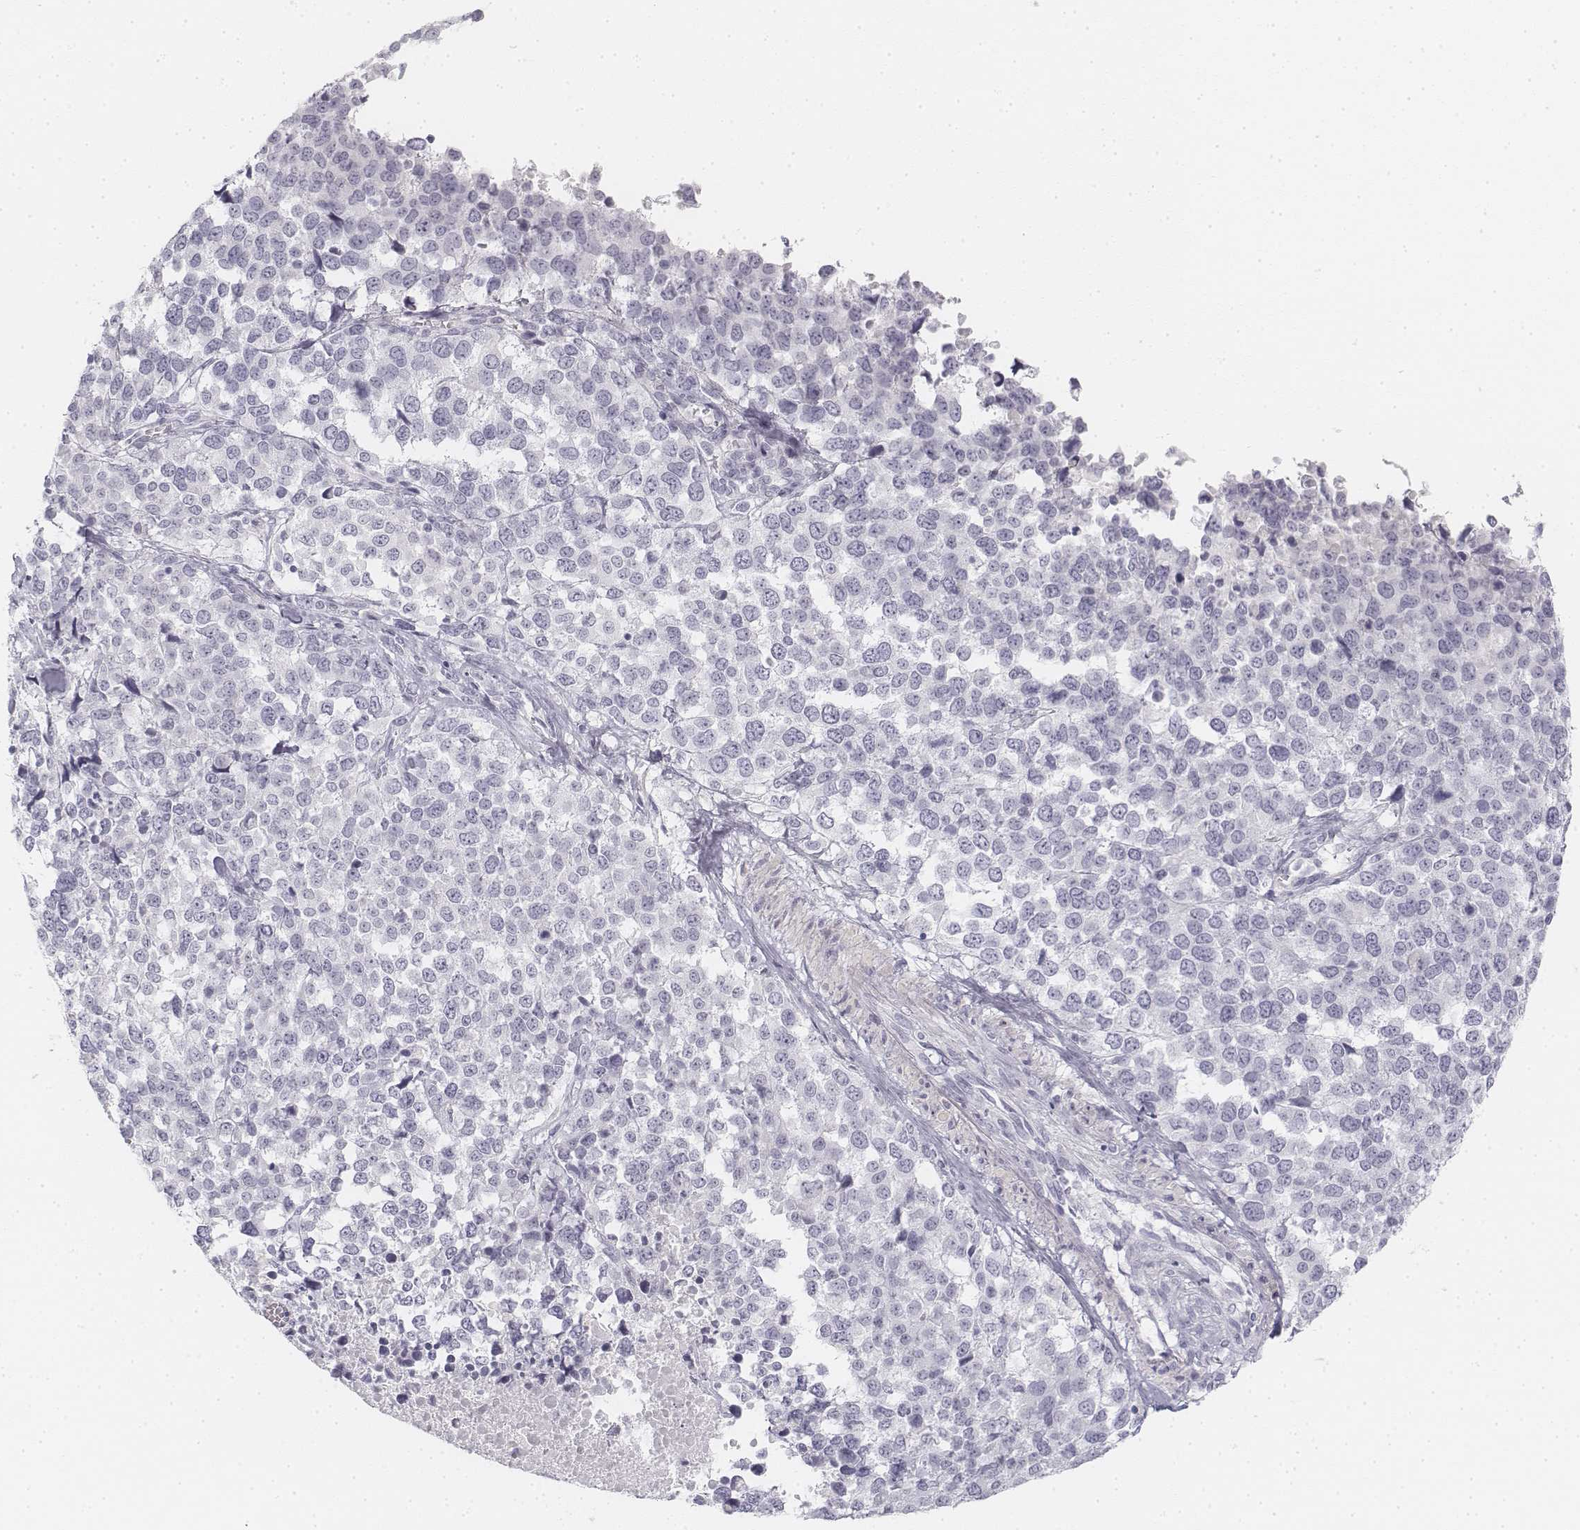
{"staining": {"intensity": "negative", "quantity": "none", "location": "none"}, "tissue": "melanoma", "cell_type": "Tumor cells", "image_type": "cancer", "snomed": [{"axis": "morphology", "description": "Malignant melanoma, Metastatic site"}, {"axis": "topography", "description": "Skin"}], "caption": "The histopathology image exhibits no significant positivity in tumor cells of melanoma.", "gene": "KRT25", "patient": {"sex": "male", "age": 84}}